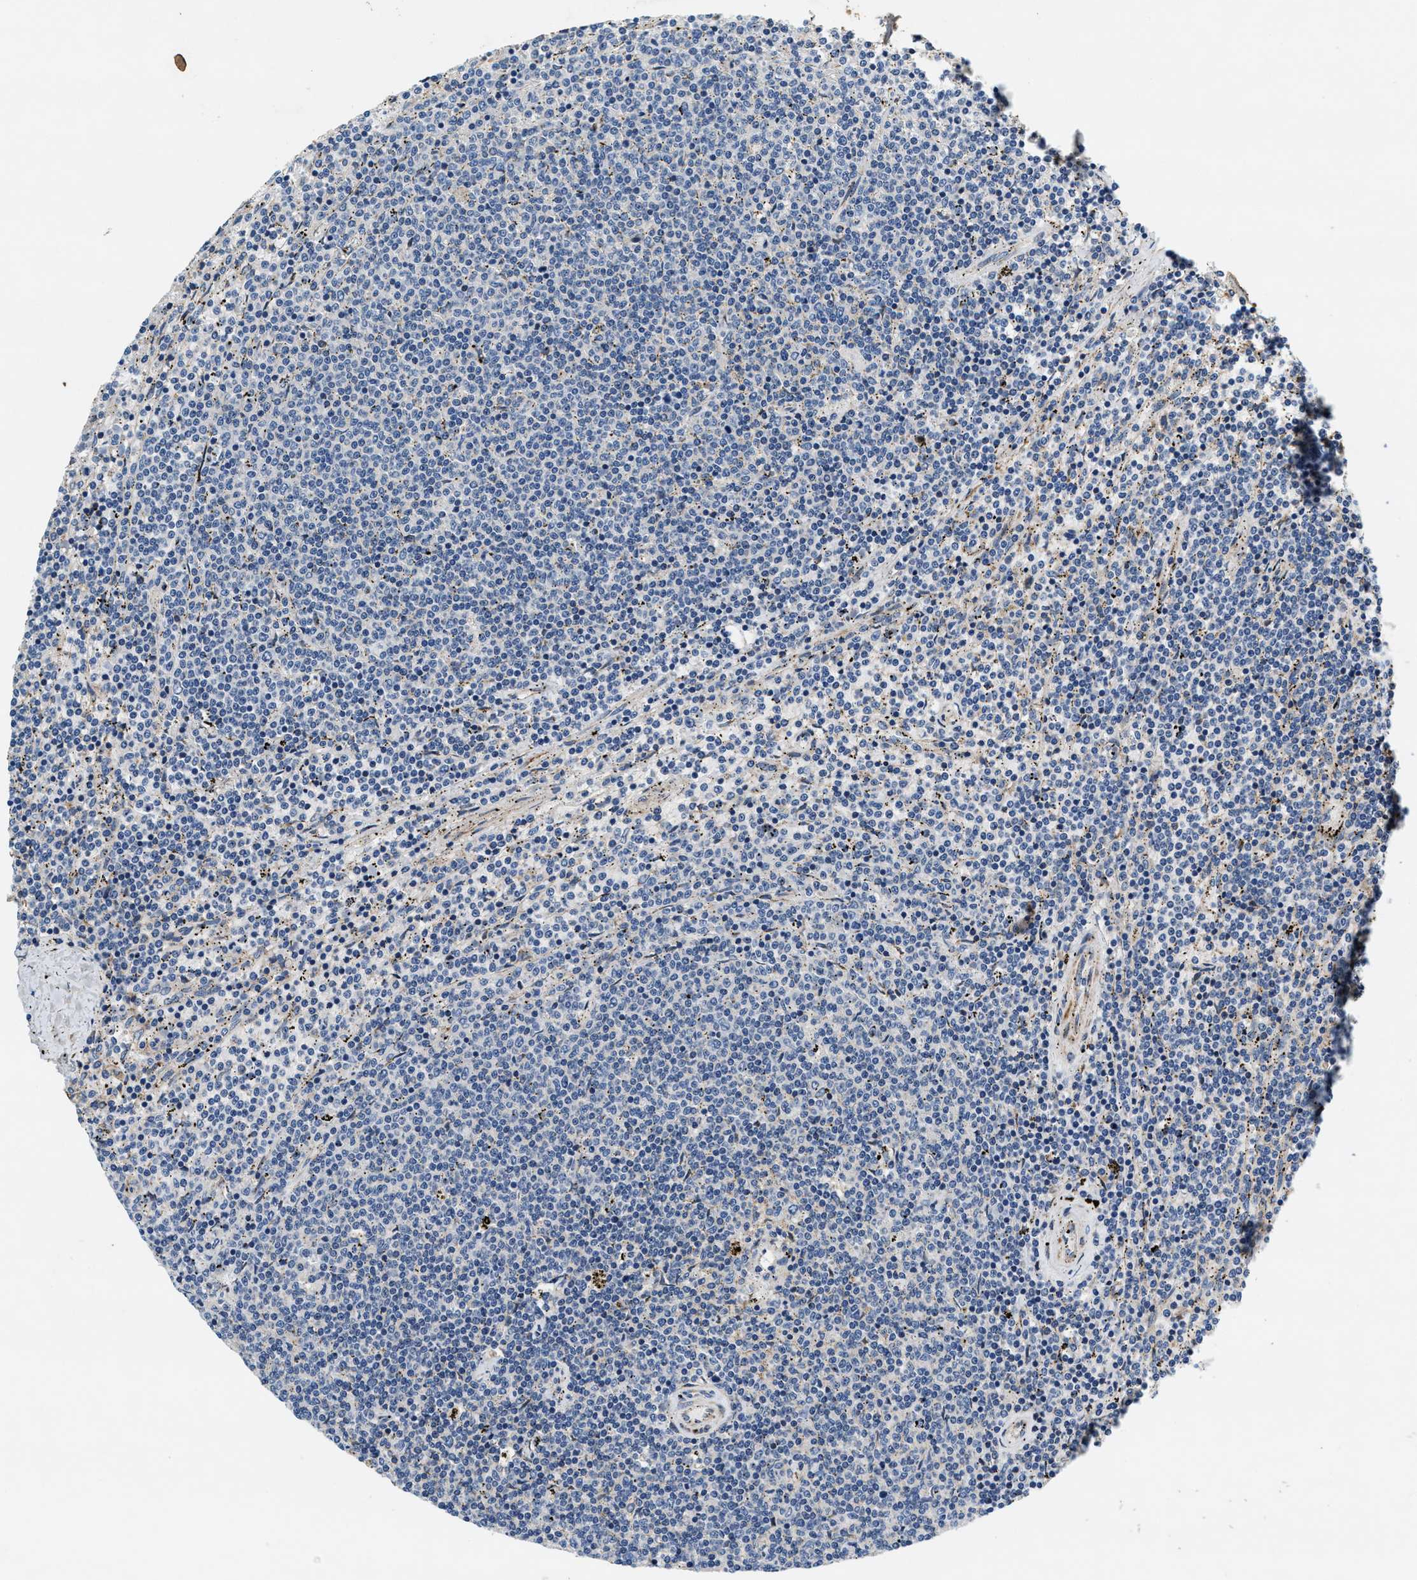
{"staining": {"intensity": "negative", "quantity": "none", "location": "none"}, "tissue": "lymphoma", "cell_type": "Tumor cells", "image_type": "cancer", "snomed": [{"axis": "morphology", "description": "Malignant lymphoma, non-Hodgkin's type, Low grade"}, {"axis": "topography", "description": "Spleen"}], "caption": "Immunohistochemistry photomicrograph of neoplastic tissue: lymphoma stained with DAB (3,3'-diaminobenzidine) exhibits no significant protein staining in tumor cells.", "gene": "DUSP10", "patient": {"sex": "female", "age": 50}}